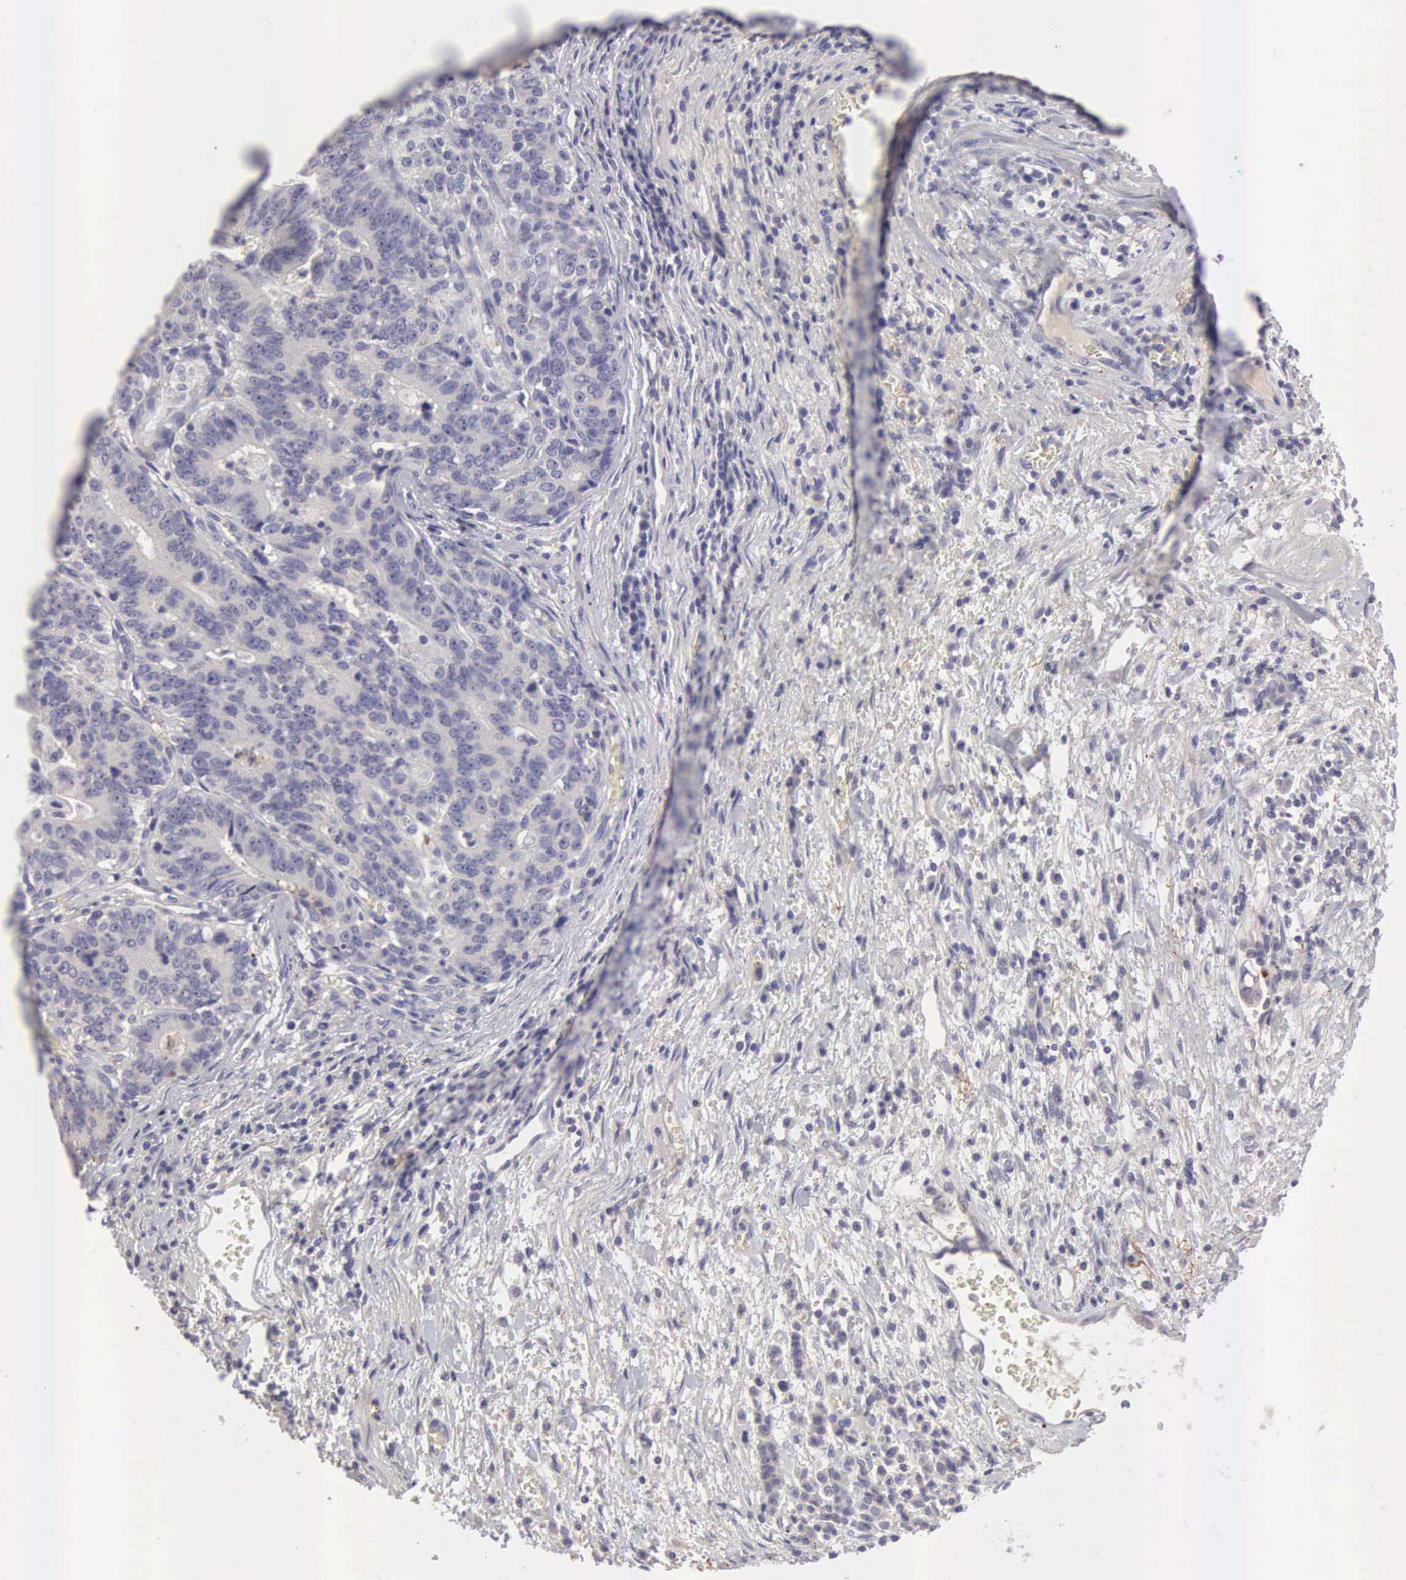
{"staining": {"intensity": "negative", "quantity": "none", "location": "none"}, "tissue": "stomach cancer", "cell_type": "Tumor cells", "image_type": "cancer", "snomed": [{"axis": "morphology", "description": "Adenocarcinoma, NOS"}, {"axis": "topography", "description": "Stomach, upper"}], "caption": "This is a photomicrograph of immunohistochemistry (IHC) staining of stomach adenocarcinoma, which shows no staining in tumor cells.", "gene": "CLU", "patient": {"sex": "female", "age": 50}}